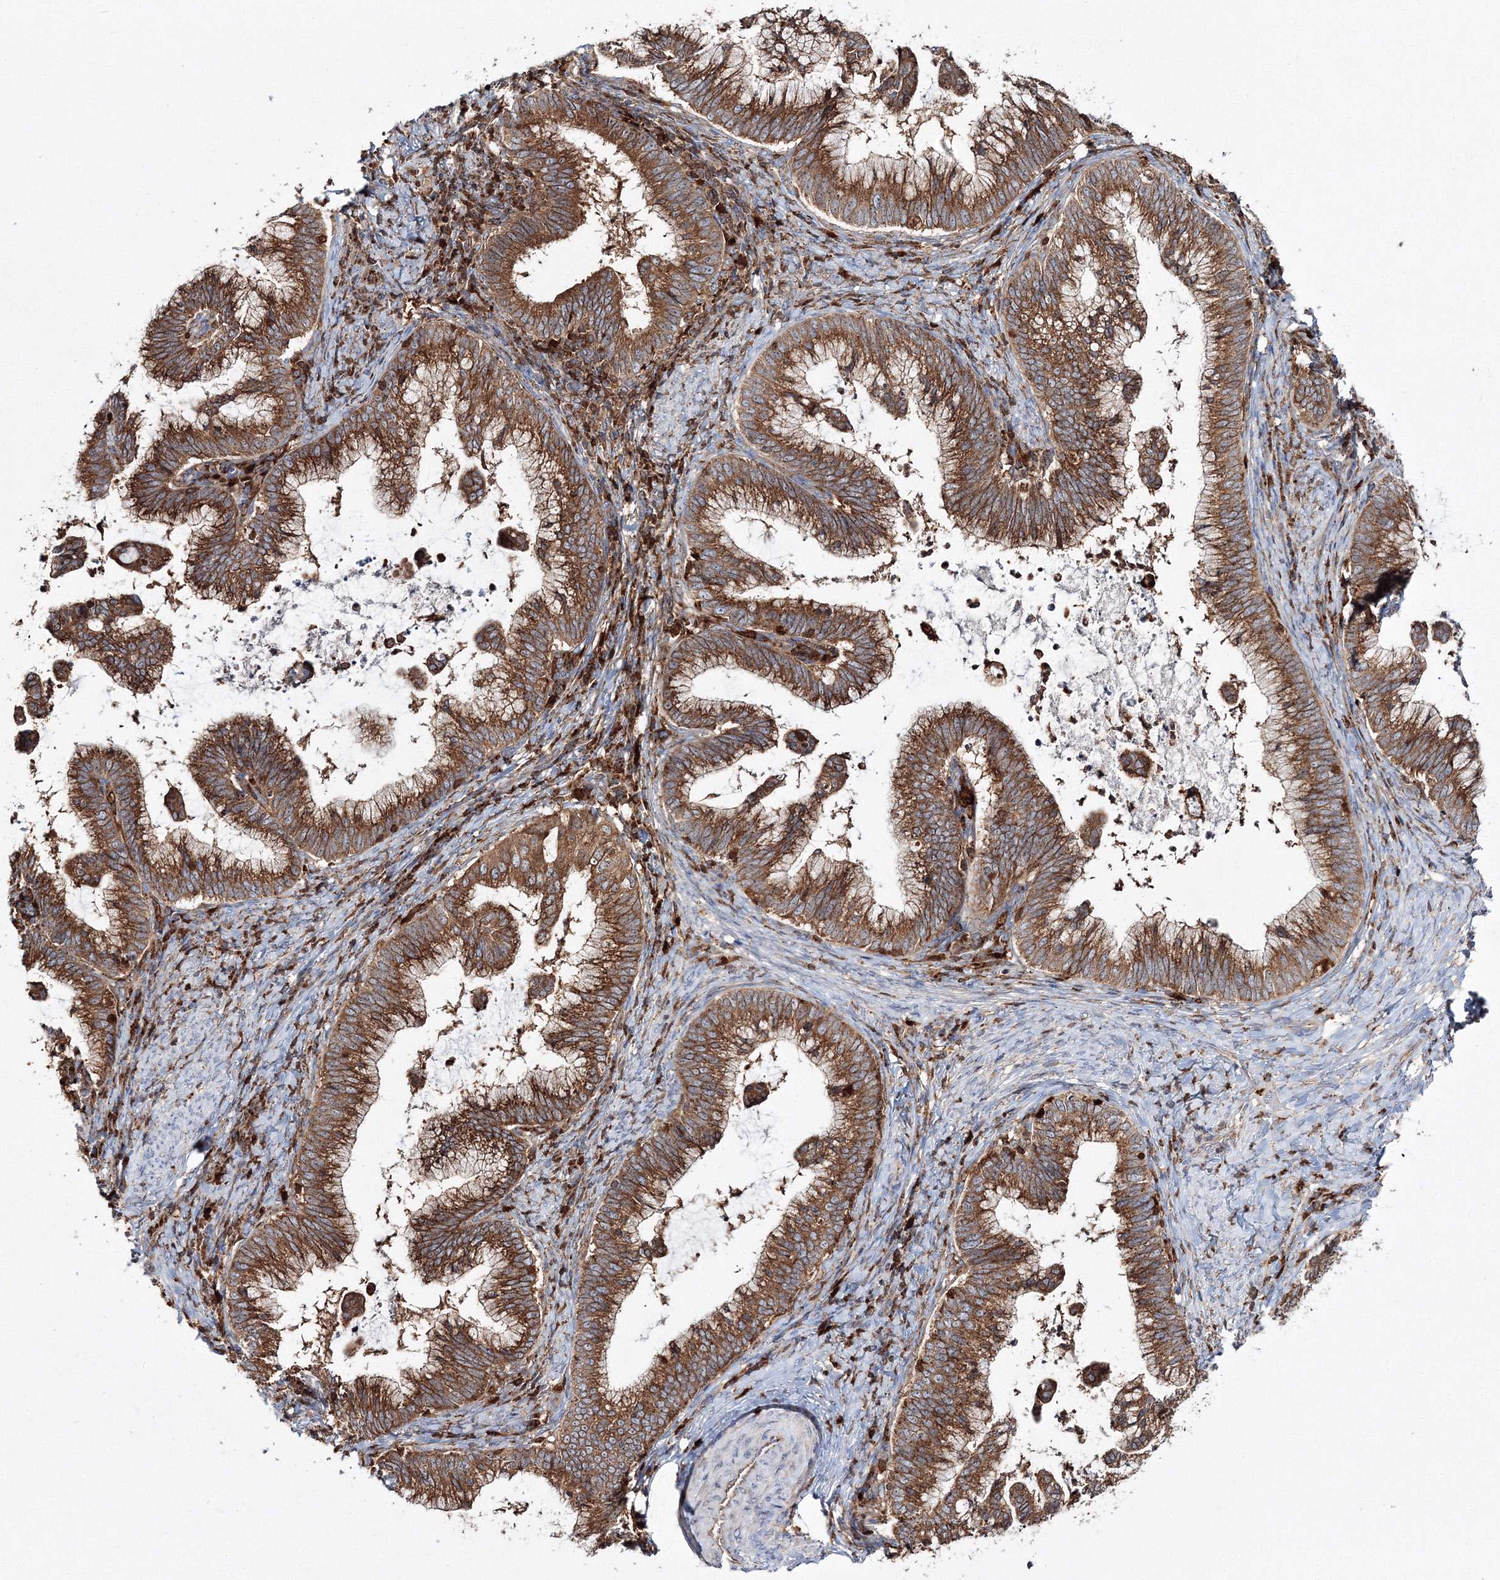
{"staining": {"intensity": "strong", "quantity": ">75%", "location": "cytoplasmic/membranous"}, "tissue": "cervical cancer", "cell_type": "Tumor cells", "image_type": "cancer", "snomed": [{"axis": "morphology", "description": "Adenocarcinoma, NOS"}, {"axis": "topography", "description": "Cervix"}], "caption": "This image shows immunohistochemistry (IHC) staining of cervical adenocarcinoma, with high strong cytoplasmic/membranous expression in about >75% of tumor cells.", "gene": "ARCN1", "patient": {"sex": "female", "age": 36}}